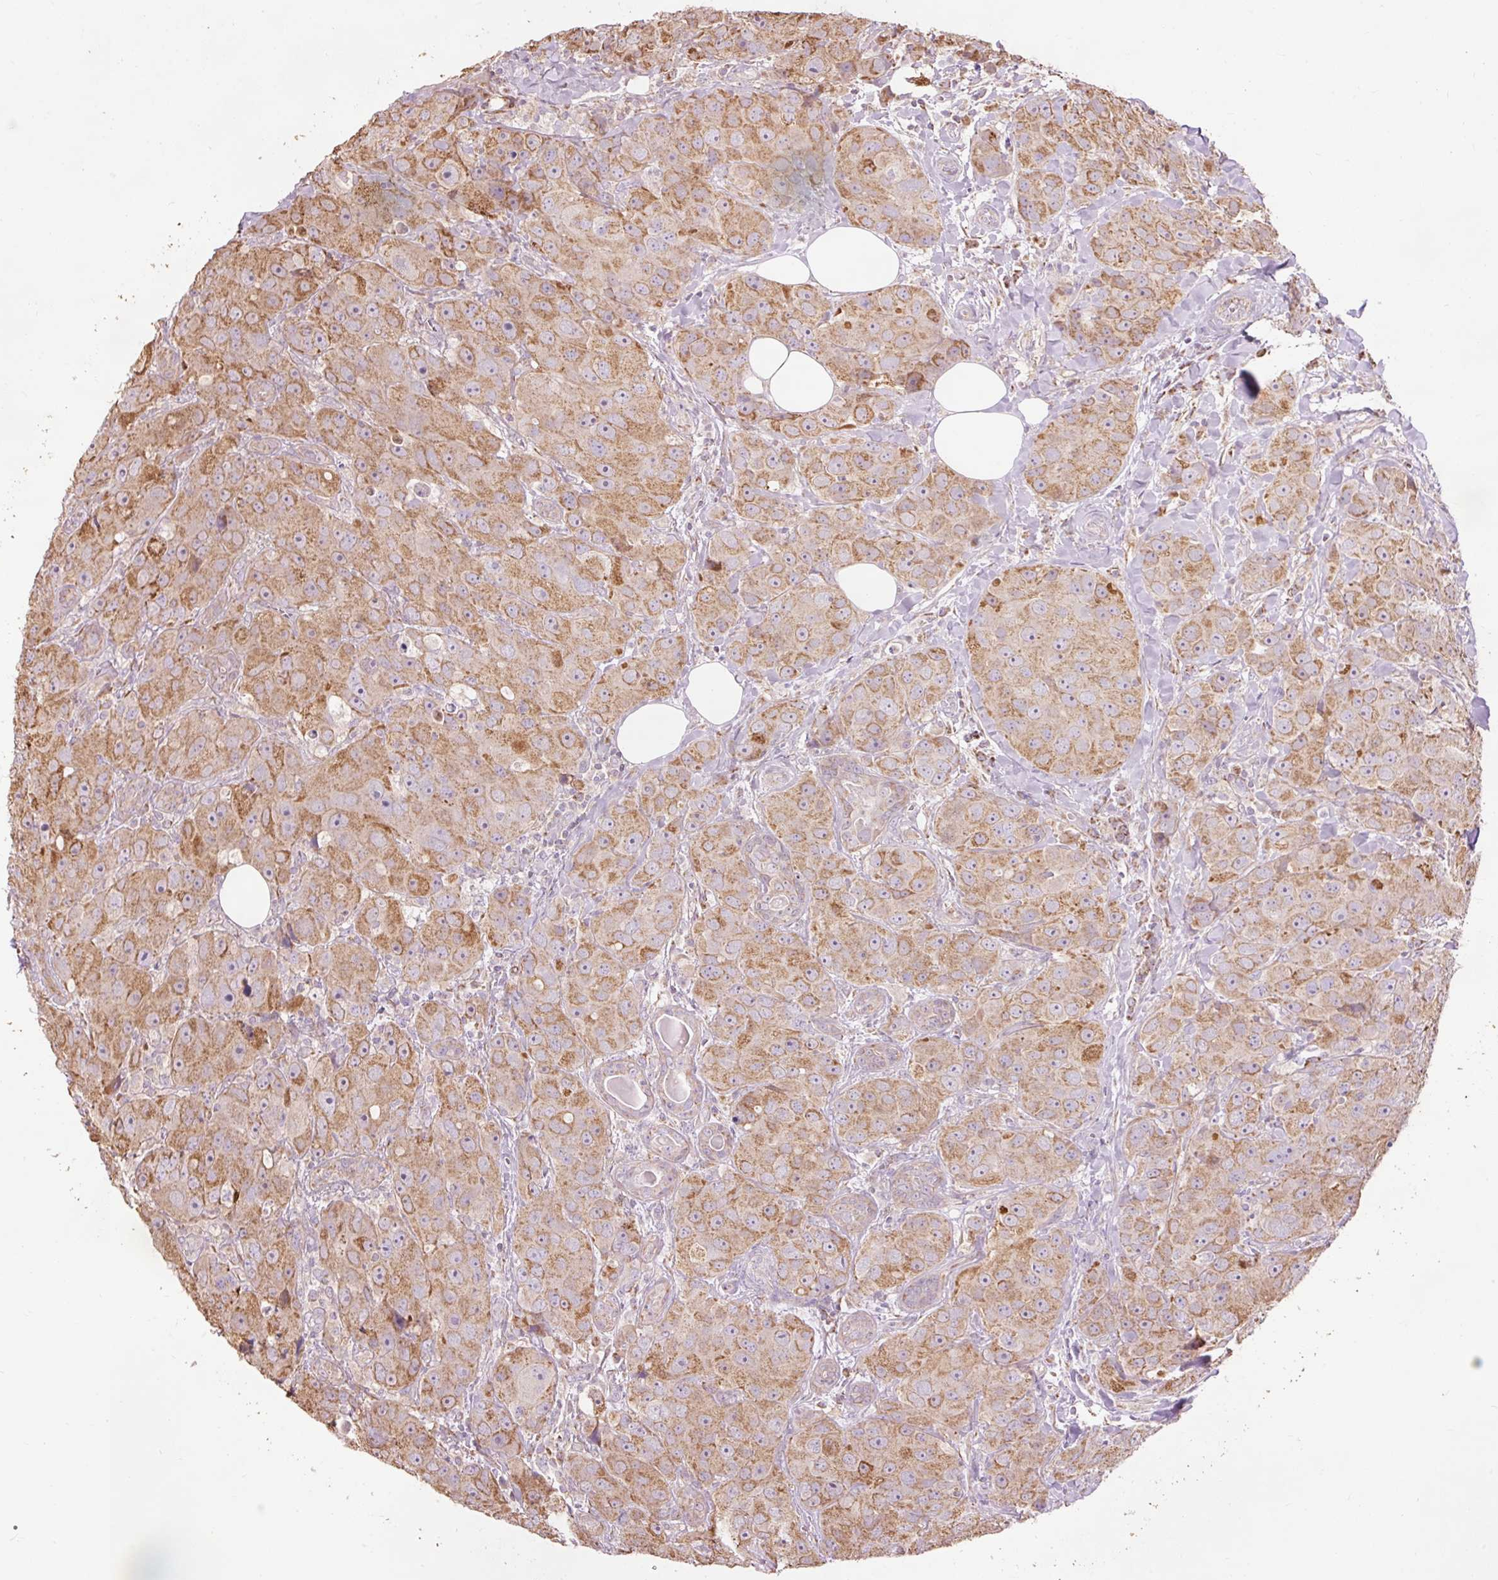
{"staining": {"intensity": "moderate", "quantity": ">75%", "location": "cytoplasmic/membranous"}, "tissue": "breast cancer", "cell_type": "Tumor cells", "image_type": "cancer", "snomed": [{"axis": "morphology", "description": "Duct carcinoma"}, {"axis": "topography", "description": "Breast"}], "caption": "Human breast infiltrating ductal carcinoma stained for a protein (brown) reveals moderate cytoplasmic/membranous positive positivity in approximately >75% of tumor cells.", "gene": "PRDX5", "patient": {"sex": "female", "age": 43}}